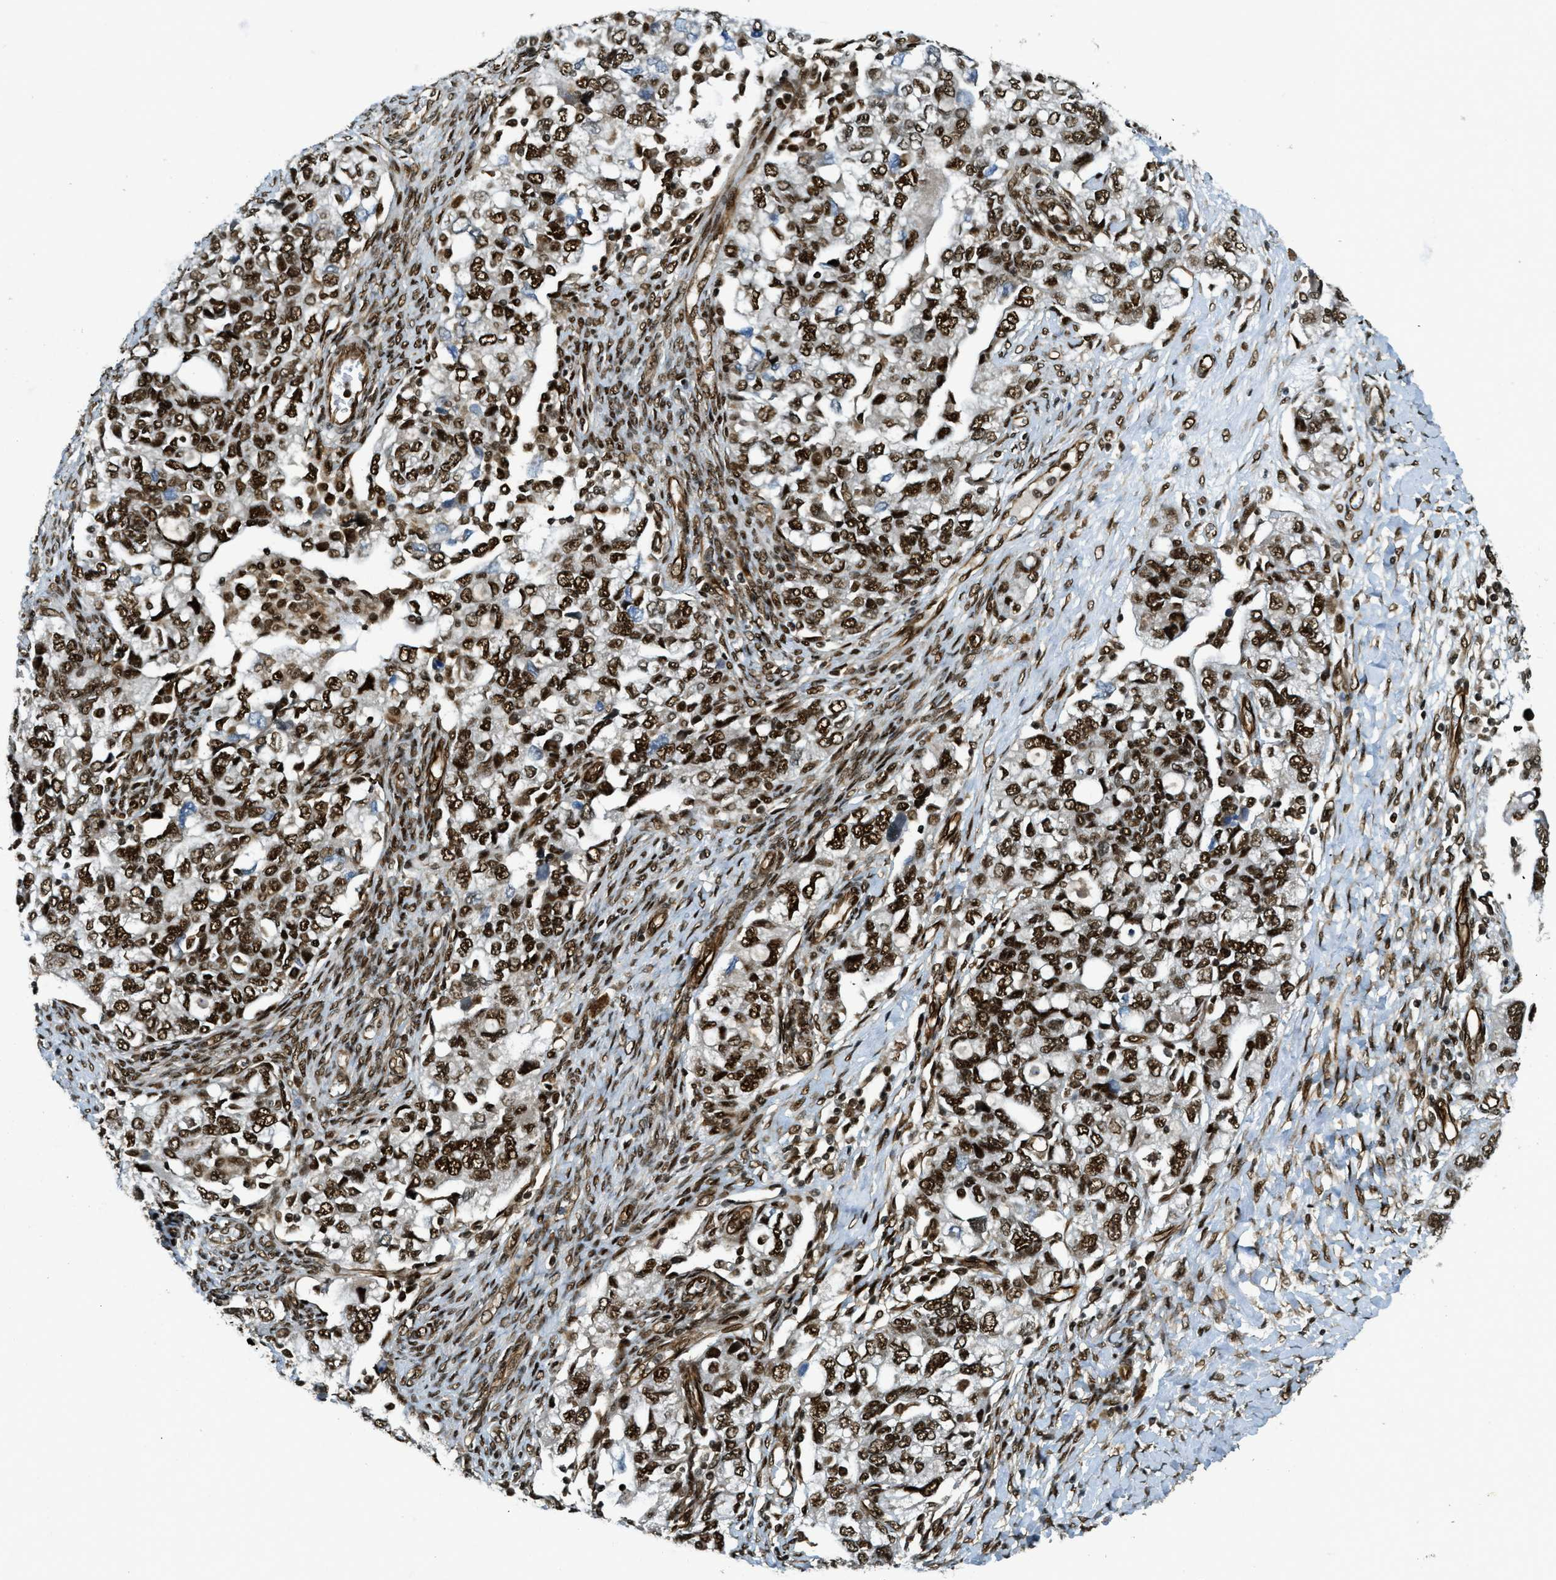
{"staining": {"intensity": "strong", "quantity": ">75%", "location": "nuclear"}, "tissue": "ovarian cancer", "cell_type": "Tumor cells", "image_type": "cancer", "snomed": [{"axis": "morphology", "description": "Carcinoma, NOS"}, {"axis": "morphology", "description": "Cystadenocarcinoma, serous, NOS"}, {"axis": "topography", "description": "Ovary"}], "caption": "Immunohistochemical staining of ovarian cancer displays strong nuclear protein expression in approximately >75% of tumor cells.", "gene": "ZFR", "patient": {"sex": "female", "age": 69}}